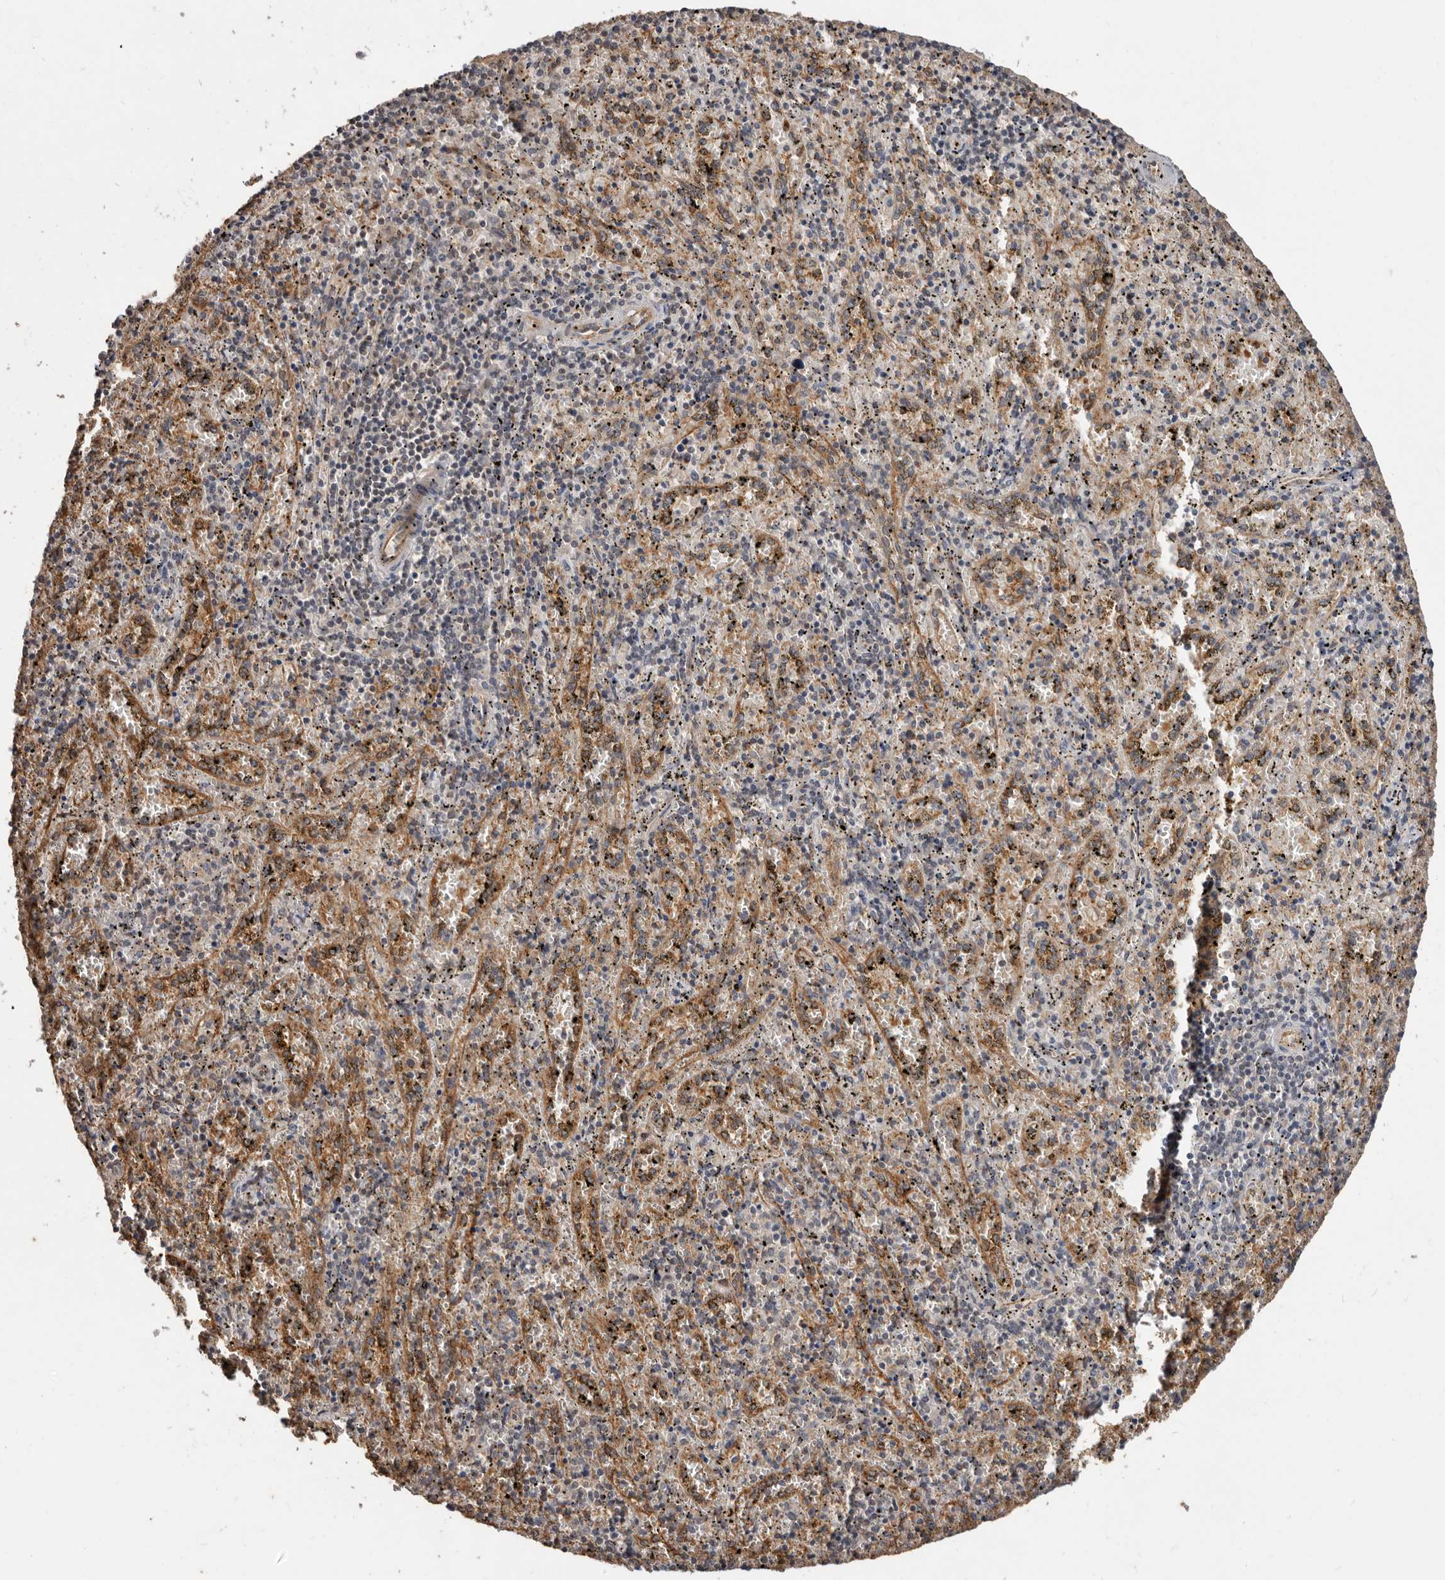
{"staining": {"intensity": "weak", "quantity": "<25%", "location": "cytoplasmic/membranous"}, "tissue": "spleen", "cell_type": "Cells in red pulp", "image_type": "normal", "snomed": [{"axis": "morphology", "description": "Normal tissue, NOS"}, {"axis": "topography", "description": "Spleen"}], "caption": "Cells in red pulp show no significant positivity in normal spleen.", "gene": "RSPO2", "patient": {"sex": "male", "age": 11}}